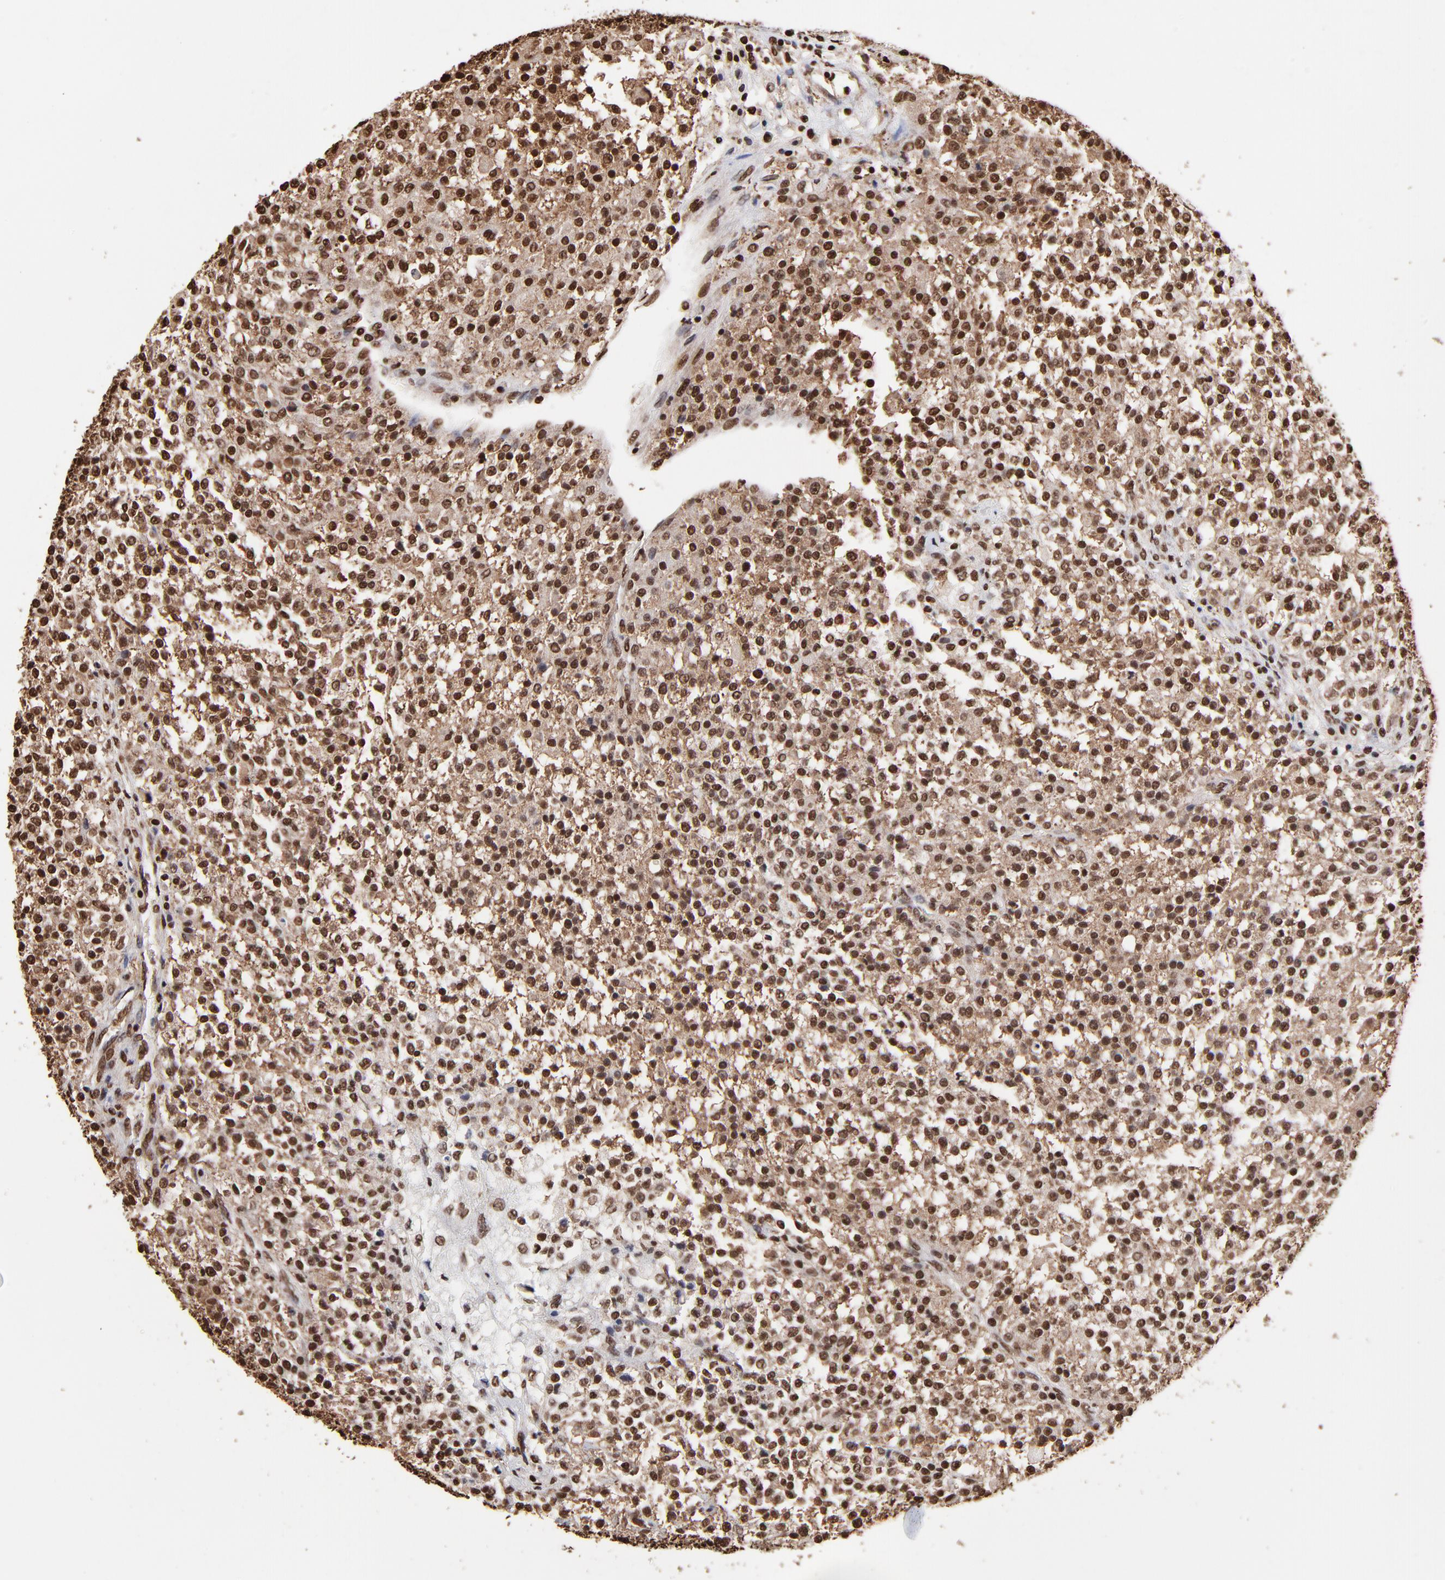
{"staining": {"intensity": "strong", "quantity": ">75%", "location": "cytoplasmic/membranous,nuclear"}, "tissue": "testis cancer", "cell_type": "Tumor cells", "image_type": "cancer", "snomed": [{"axis": "morphology", "description": "Seminoma, NOS"}, {"axis": "topography", "description": "Testis"}], "caption": "Testis cancer stained with a brown dye reveals strong cytoplasmic/membranous and nuclear positive expression in approximately >75% of tumor cells.", "gene": "ZNF544", "patient": {"sex": "male", "age": 59}}